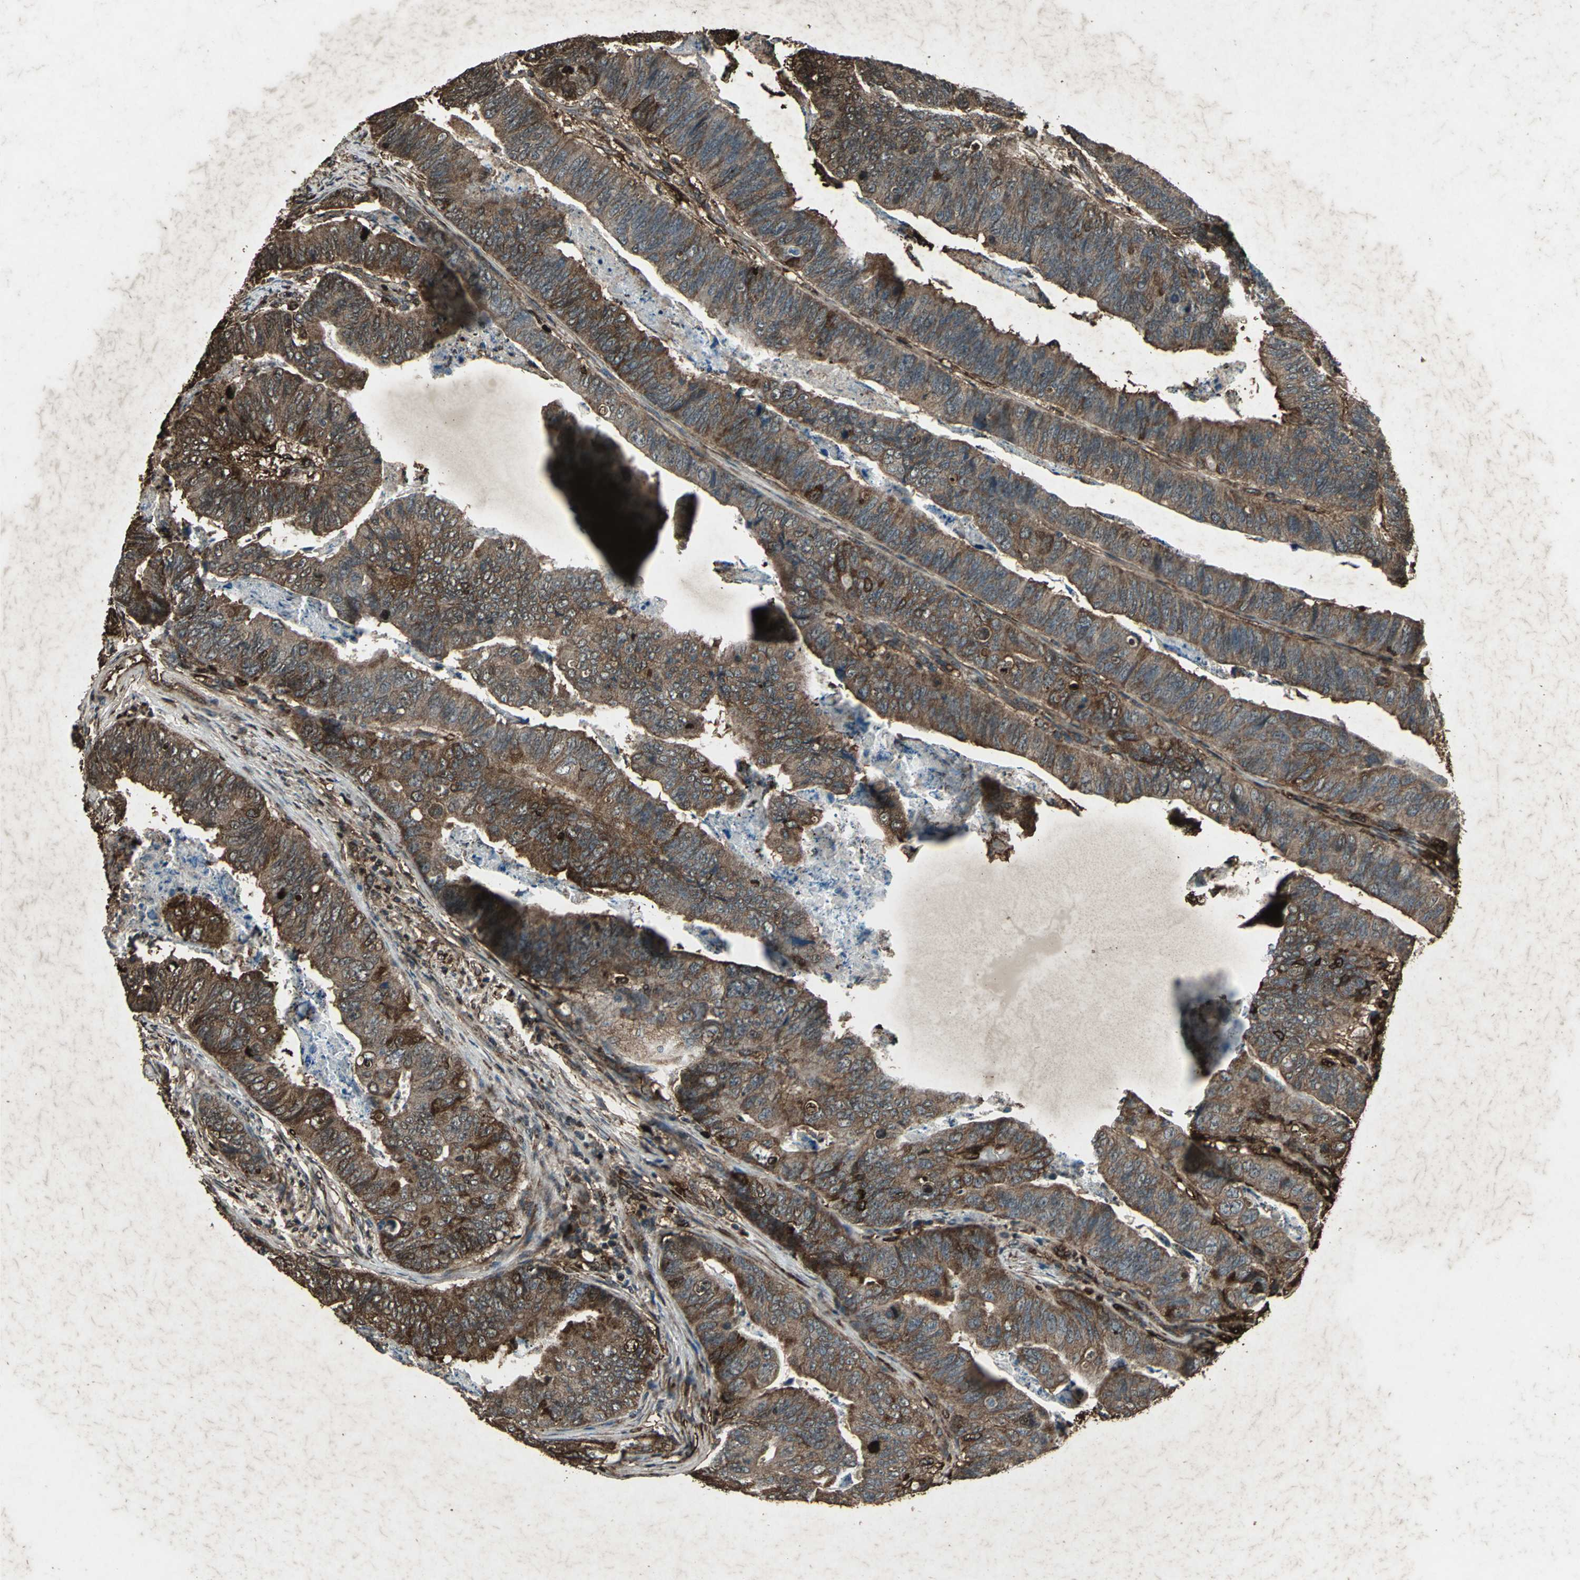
{"staining": {"intensity": "strong", "quantity": ">75%", "location": "cytoplasmic/membranous,nuclear"}, "tissue": "stomach cancer", "cell_type": "Tumor cells", "image_type": "cancer", "snomed": [{"axis": "morphology", "description": "Adenocarcinoma, NOS"}, {"axis": "topography", "description": "Stomach, lower"}], "caption": "Protein analysis of stomach cancer tissue shows strong cytoplasmic/membranous and nuclear expression in approximately >75% of tumor cells.", "gene": "SEPTIN4", "patient": {"sex": "male", "age": 77}}